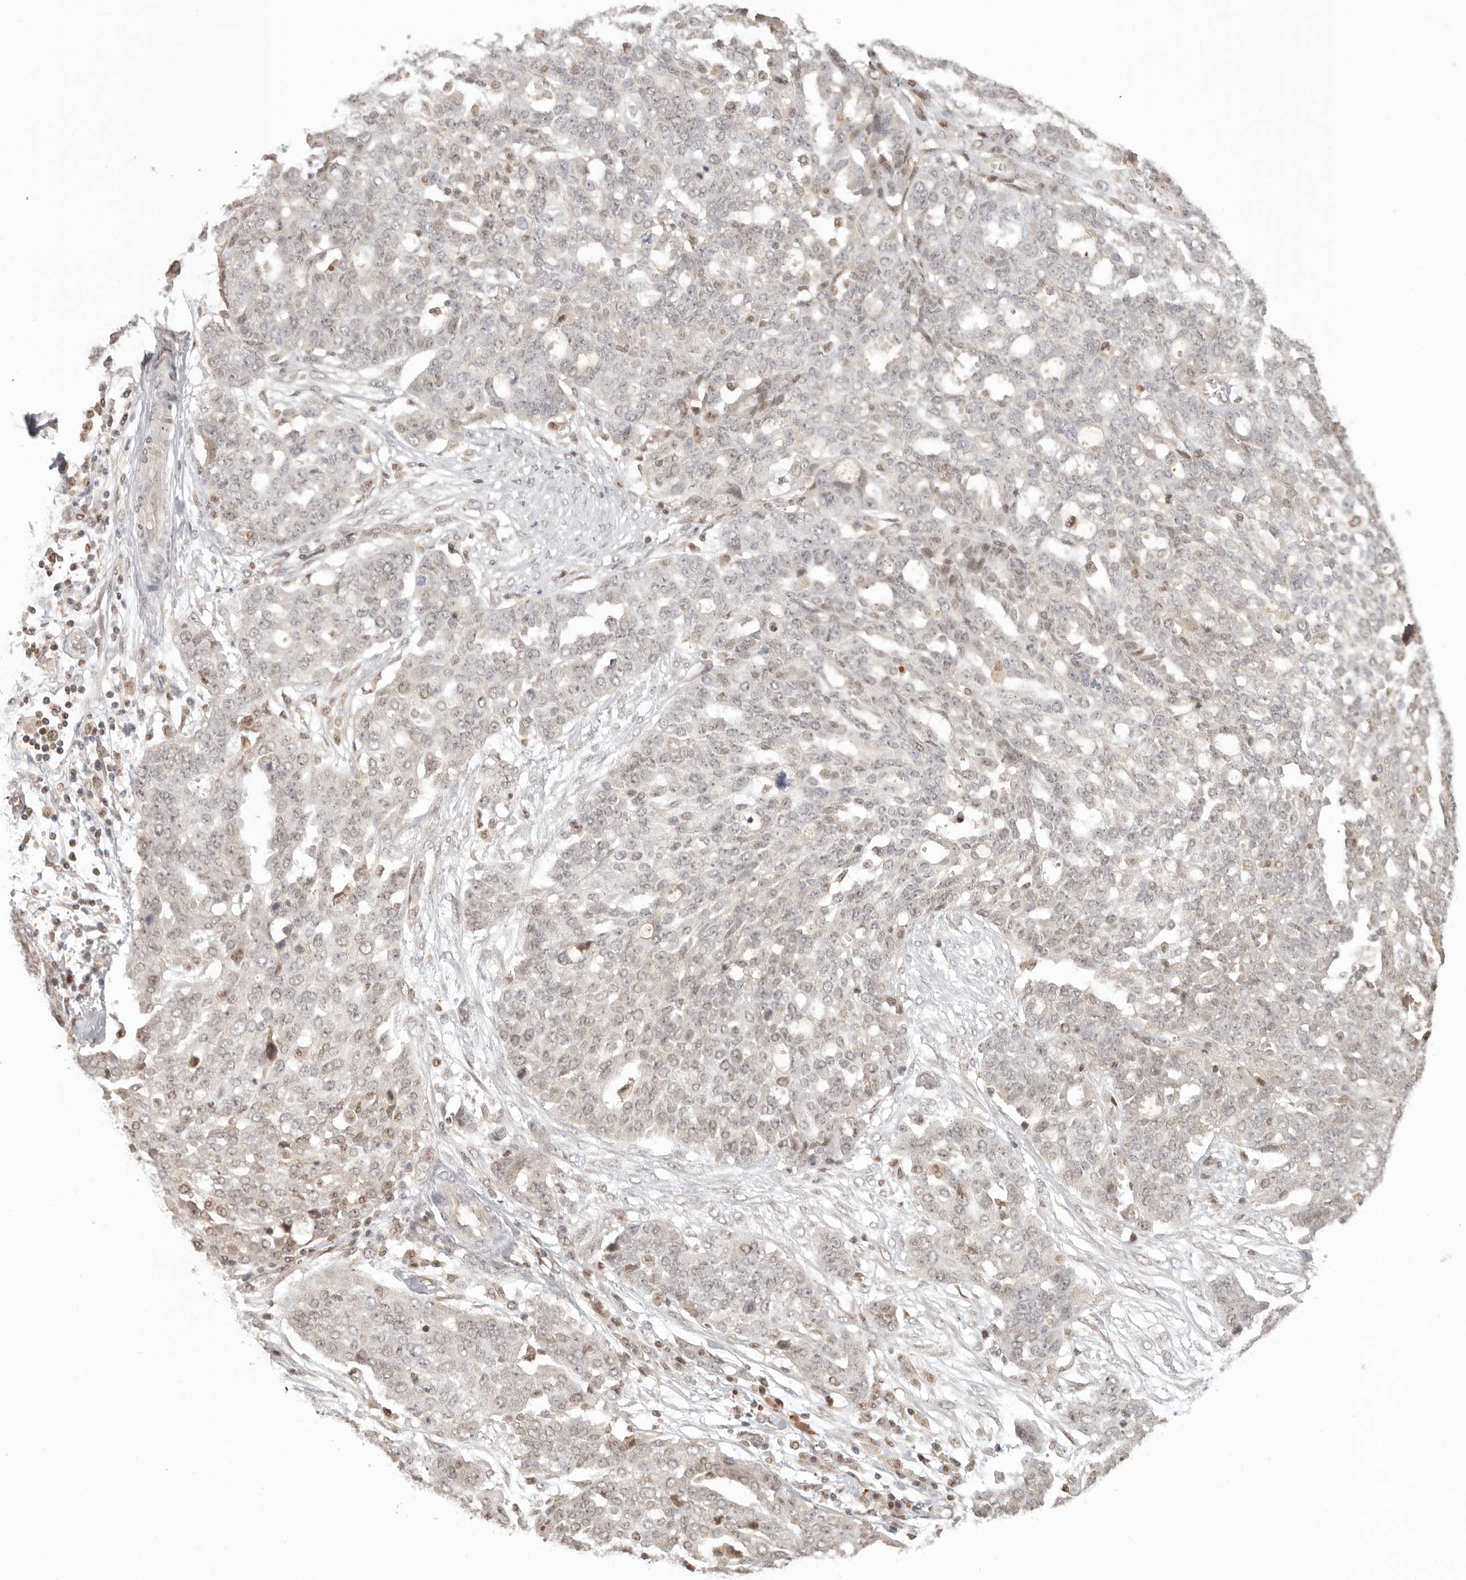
{"staining": {"intensity": "weak", "quantity": "<25%", "location": "nuclear"}, "tissue": "ovarian cancer", "cell_type": "Tumor cells", "image_type": "cancer", "snomed": [{"axis": "morphology", "description": "Cystadenocarcinoma, serous, NOS"}, {"axis": "topography", "description": "Soft tissue"}, {"axis": "topography", "description": "Ovary"}], "caption": "This is an IHC photomicrograph of human ovarian cancer (serous cystadenocarcinoma). There is no staining in tumor cells.", "gene": "PSMA5", "patient": {"sex": "female", "age": 57}}